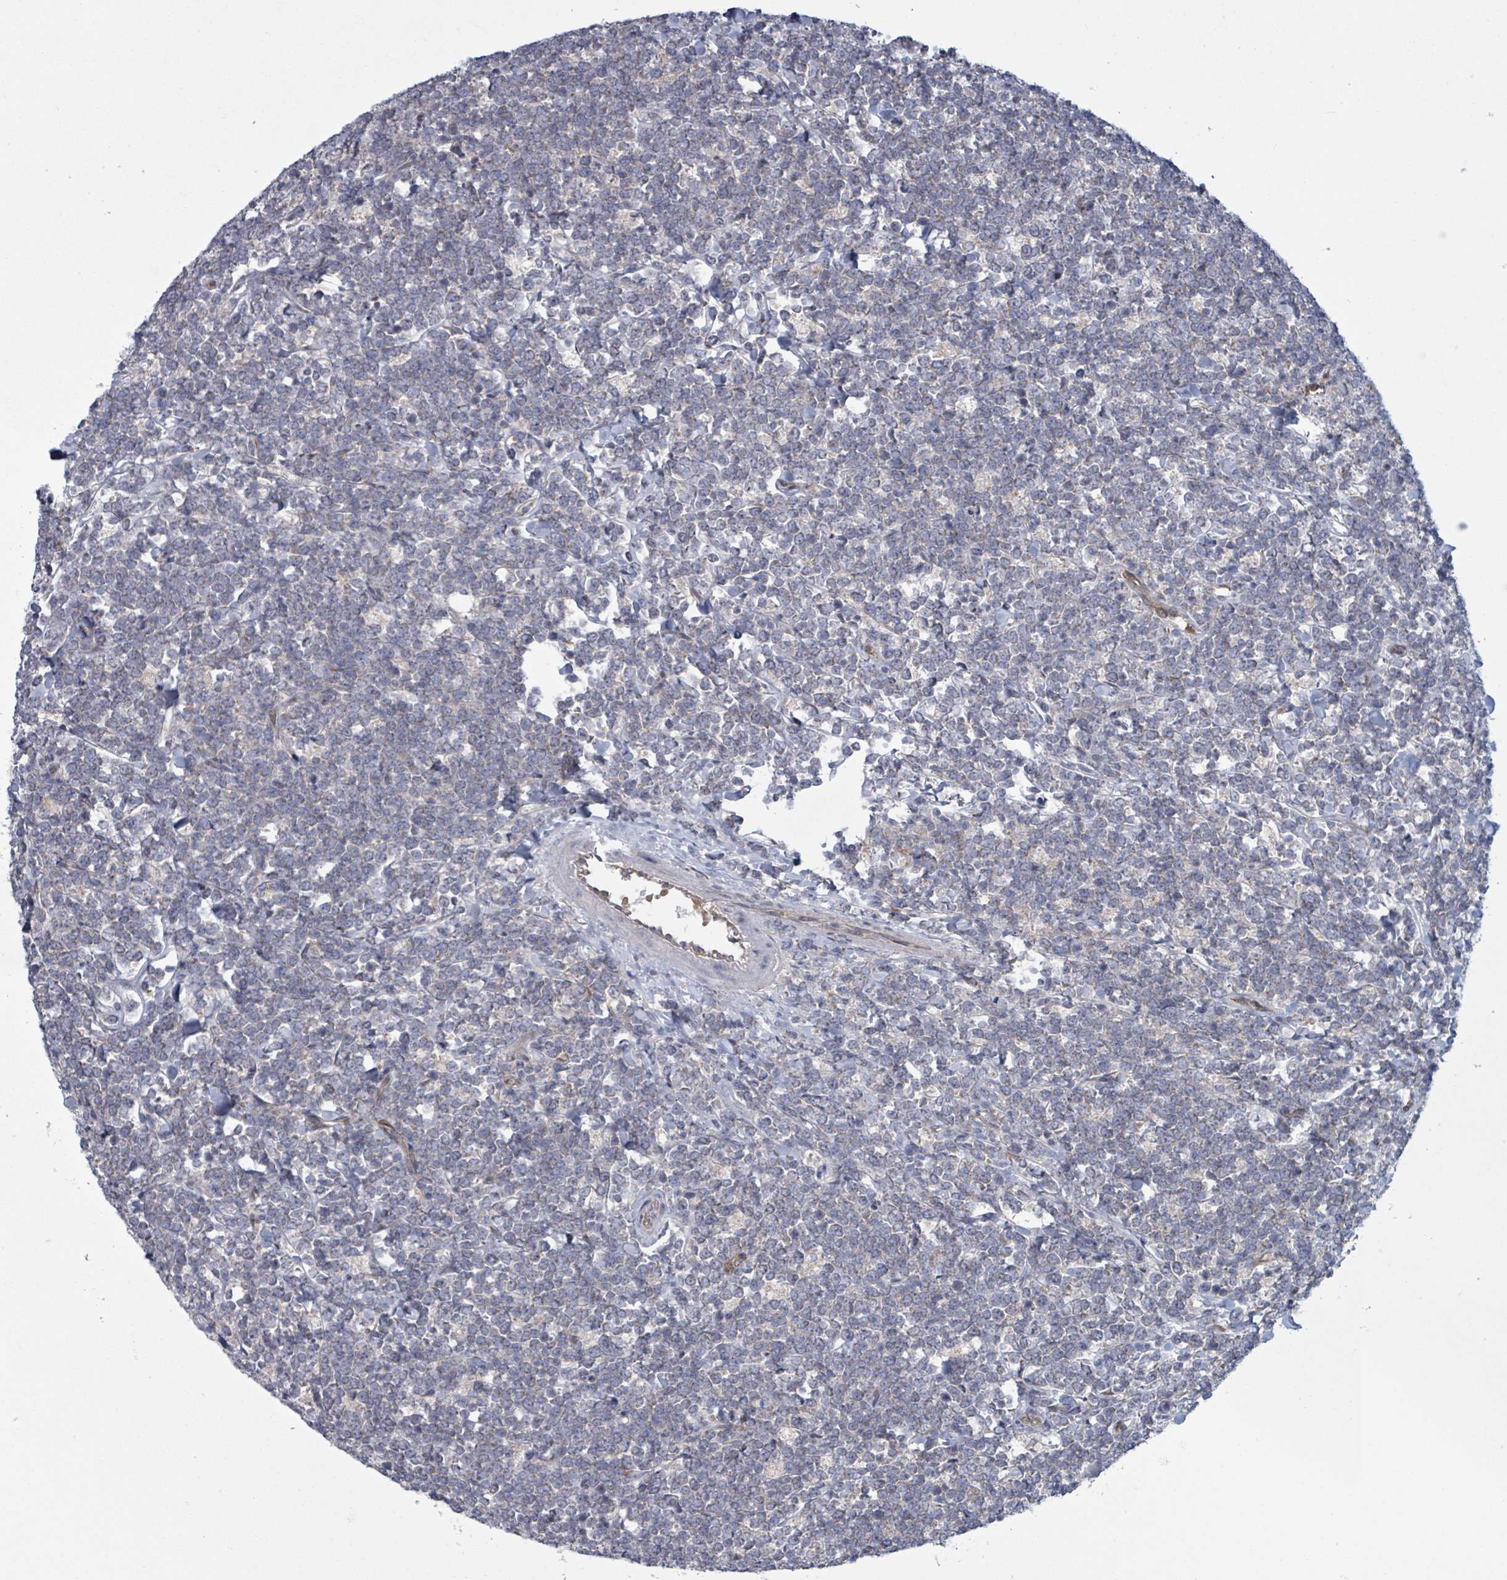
{"staining": {"intensity": "negative", "quantity": "none", "location": "none"}, "tissue": "lymphoma", "cell_type": "Tumor cells", "image_type": "cancer", "snomed": [{"axis": "morphology", "description": "Malignant lymphoma, non-Hodgkin's type, High grade"}, {"axis": "topography", "description": "Small intestine"}, {"axis": "topography", "description": "Colon"}], "caption": "Malignant lymphoma, non-Hodgkin's type (high-grade) stained for a protein using IHC demonstrates no staining tumor cells.", "gene": "FKBP1A", "patient": {"sex": "male", "age": 8}}